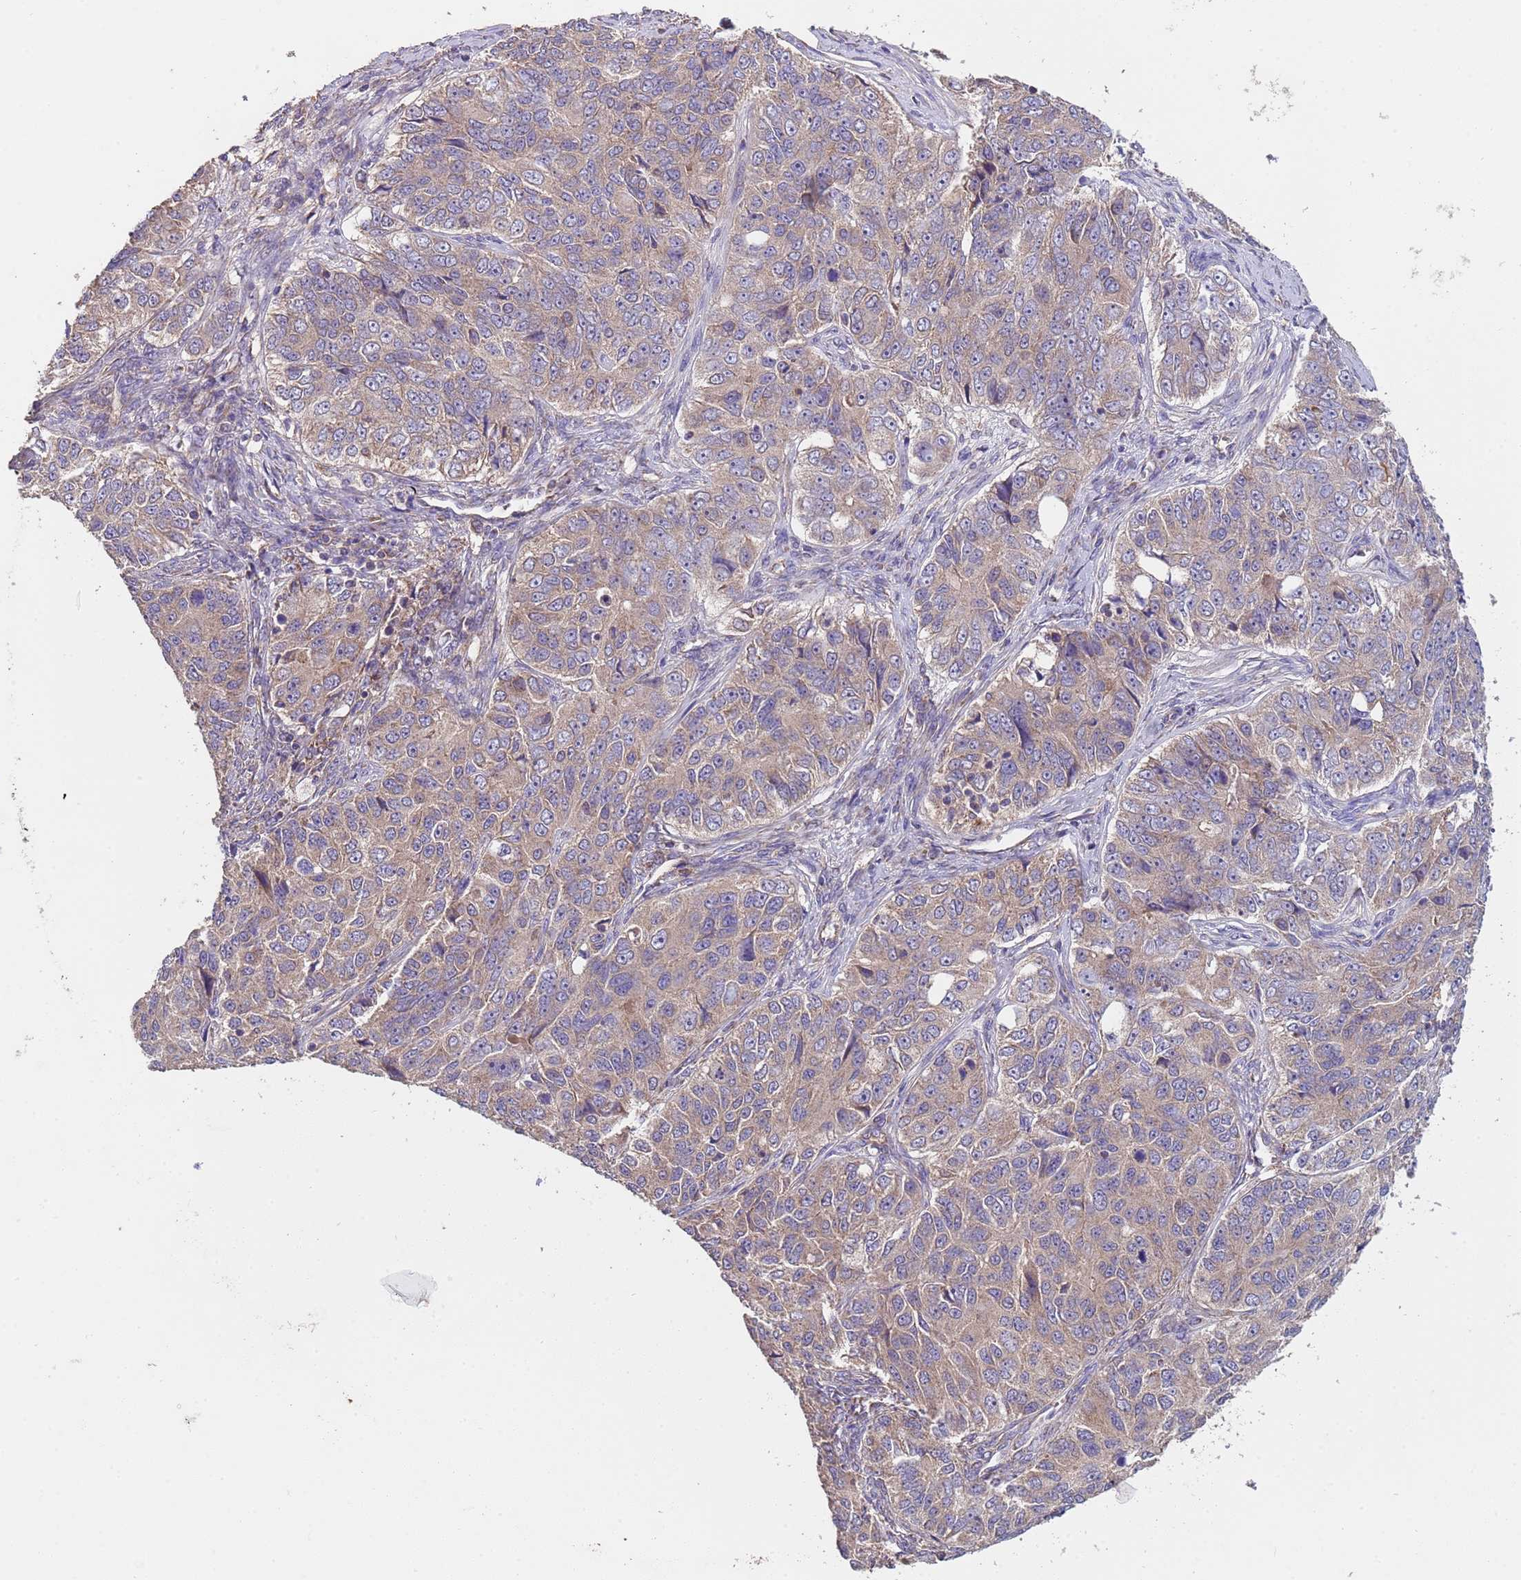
{"staining": {"intensity": "weak", "quantity": "25%-75%", "location": "cytoplasmic/membranous"}, "tissue": "ovarian cancer", "cell_type": "Tumor cells", "image_type": "cancer", "snomed": [{"axis": "morphology", "description": "Carcinoma, endometroid"}, {"axis": "topography", "description": "Ovary"}], "caption": "Immunohistochemical staining of ovarian cancer shows low levels of weak cytoplasmic/membranous staining in about 25%-75% of tumor cells. The staining is performed using DAB brown chromogen to label protein expression. The nuclei are counter-stained blue using hematoxylin.", "gene": "EEF1AKMT1", "patient": {"sex": "female", "age": 51}}